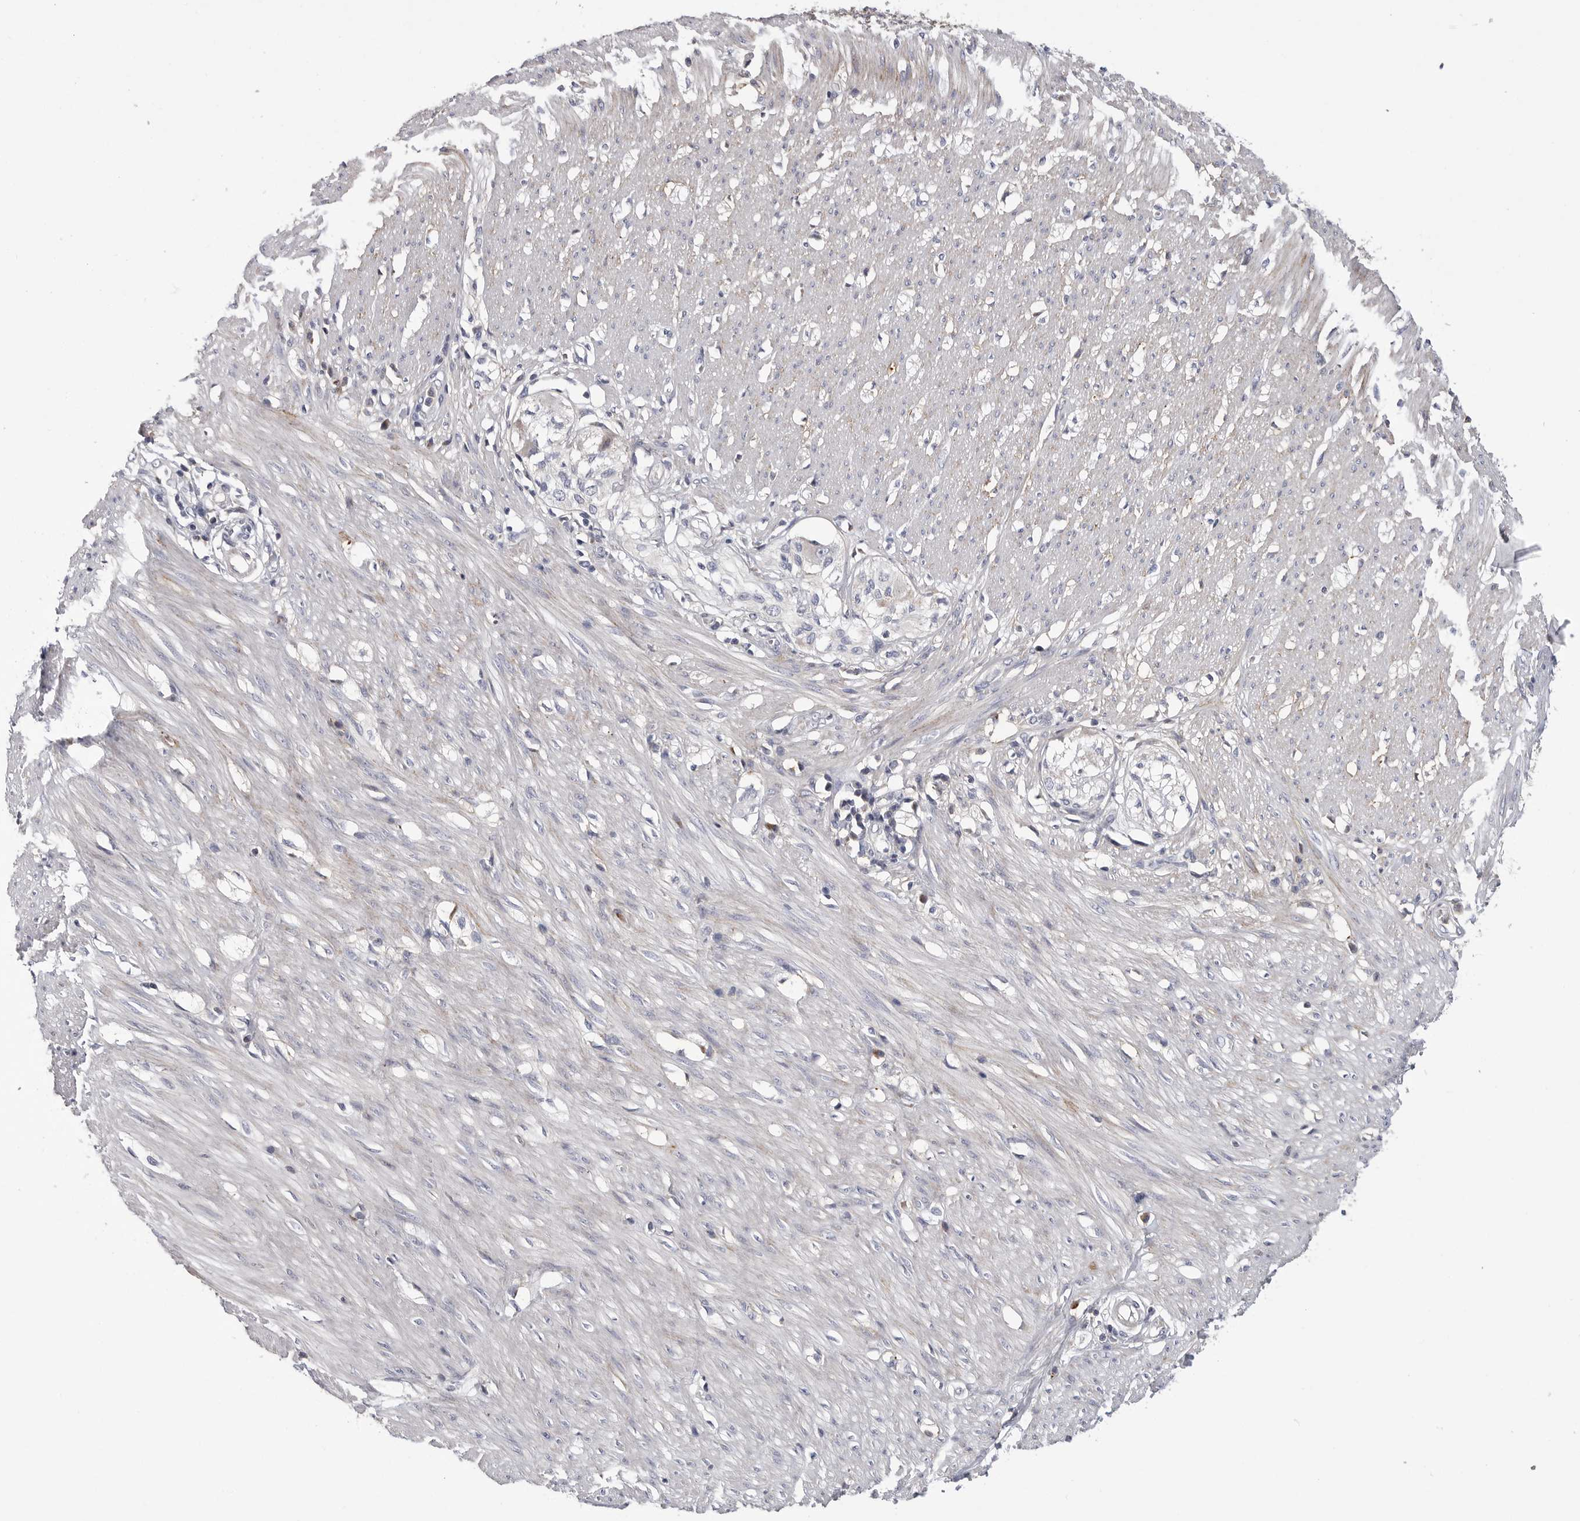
{"staining": {"intensity": "moderate", "quantity": "25%-75%", "location": "cytoplasmic/membranous"}, "tissue": "smooth muscle", "cell_type": "Smooth muscle cells", "image_type": "normal", "snomed": [{"axis": "morphology", "description": "Normal tissue, NOS"}, {"axis": "morphology", "description": "Adenocarcinoma, NOS"}, {"axis": "topography", "description": "Colon"}, {"axis": "topography", "description": "Peripheral nerve tissue"}], "caption": "A medium amount of moderate cytoplasmic/membranous positivity is seen in approximately 25%-75% of smooth muscle cells in unremarkable smooth muscle.", "gene": "SDC3", "patient": {"sex": "male", "age": 14}}